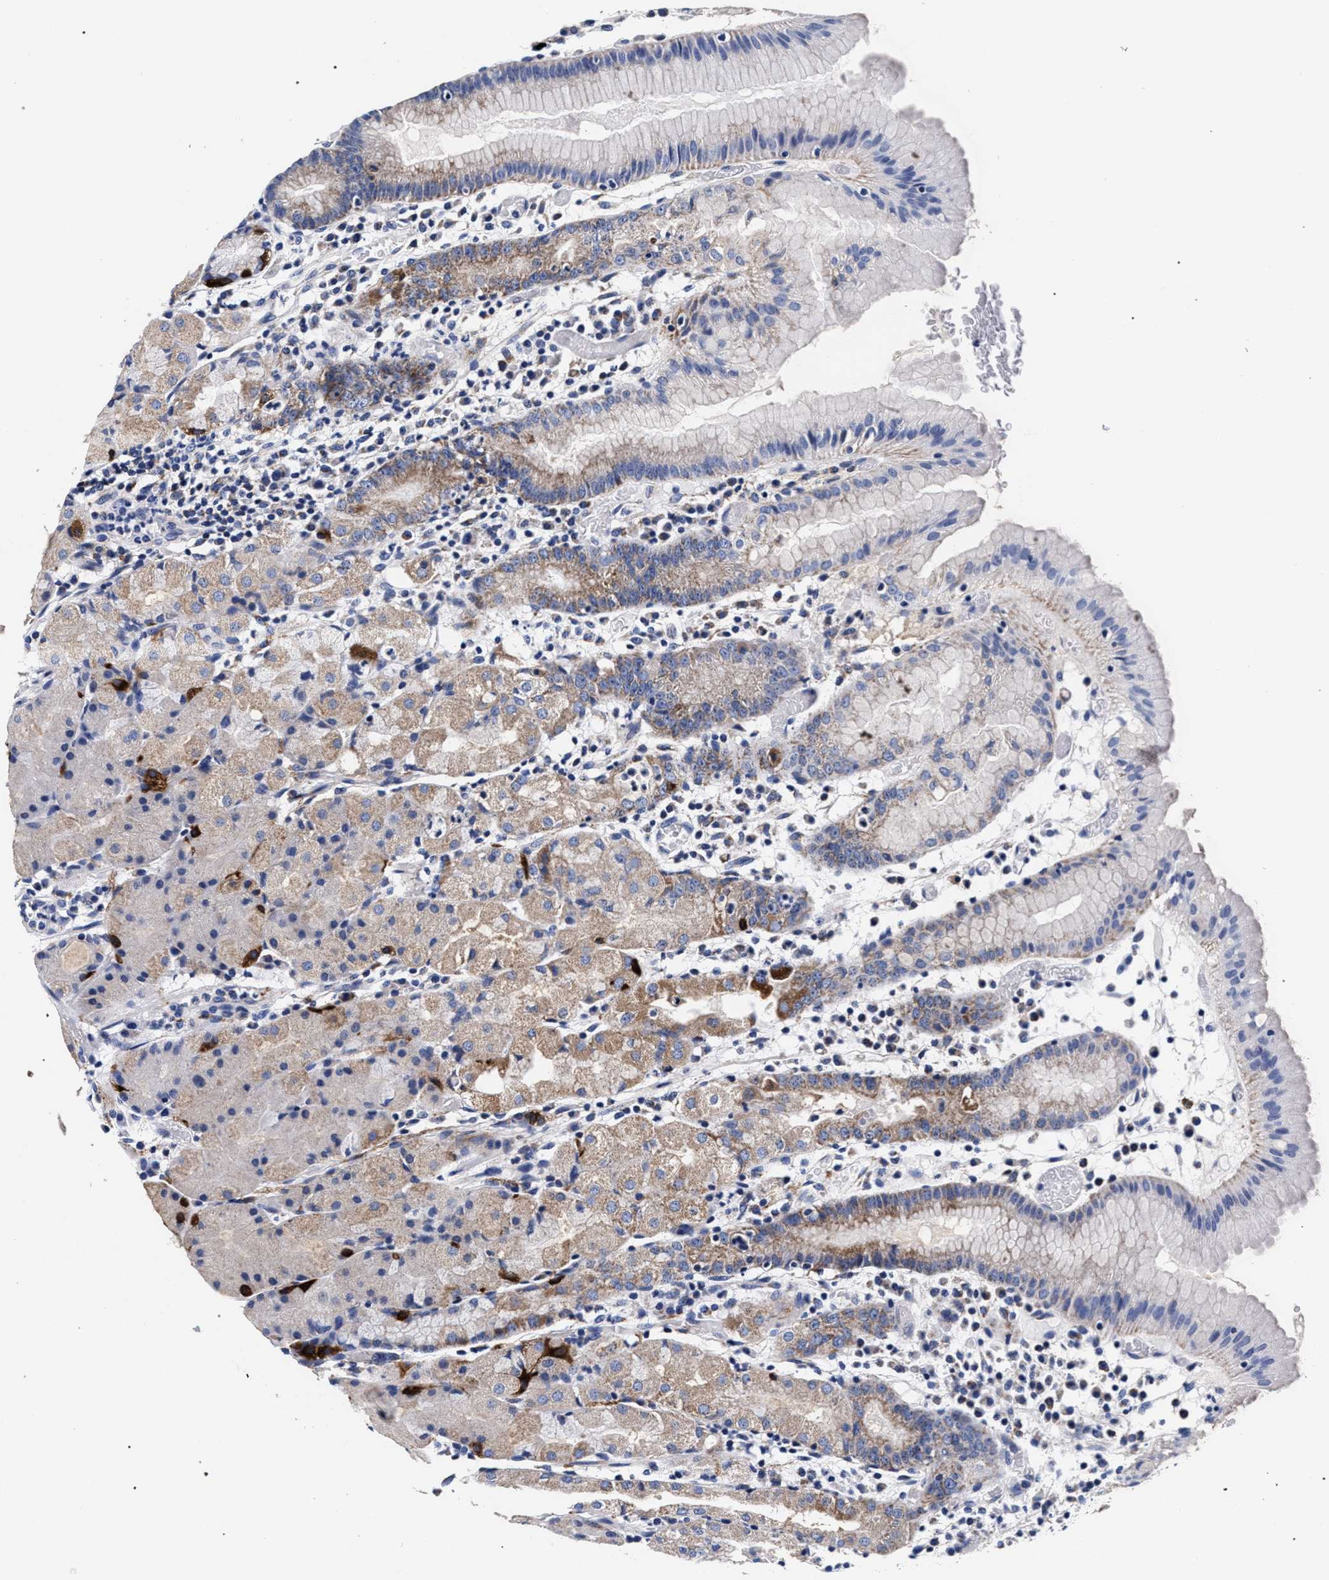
{"staining": {"intensity": "strong", "quantity": "<25%", "location": "cytoplasmic/membranous"}, "tissue": "stomach", "cell_type": "Glandular cells", "image_type": "normal", "snomed": [{"axis": "morphology", "description": "Normal tissue, NOS"}, {"axis": "topography", "description": "Stomach"}, {"axis": "topography", "description": "Stomach, lower"}], "caption": "A photomicrograph of human stomach stained for a protein displays strong cytoplasmic/membranous brown staining in glandular cells. The protein of interest is shown in brown color, while the nuclei are stained blue.", "gene": "RAB3B", "patient": {"sex": "female", "age": 75}}